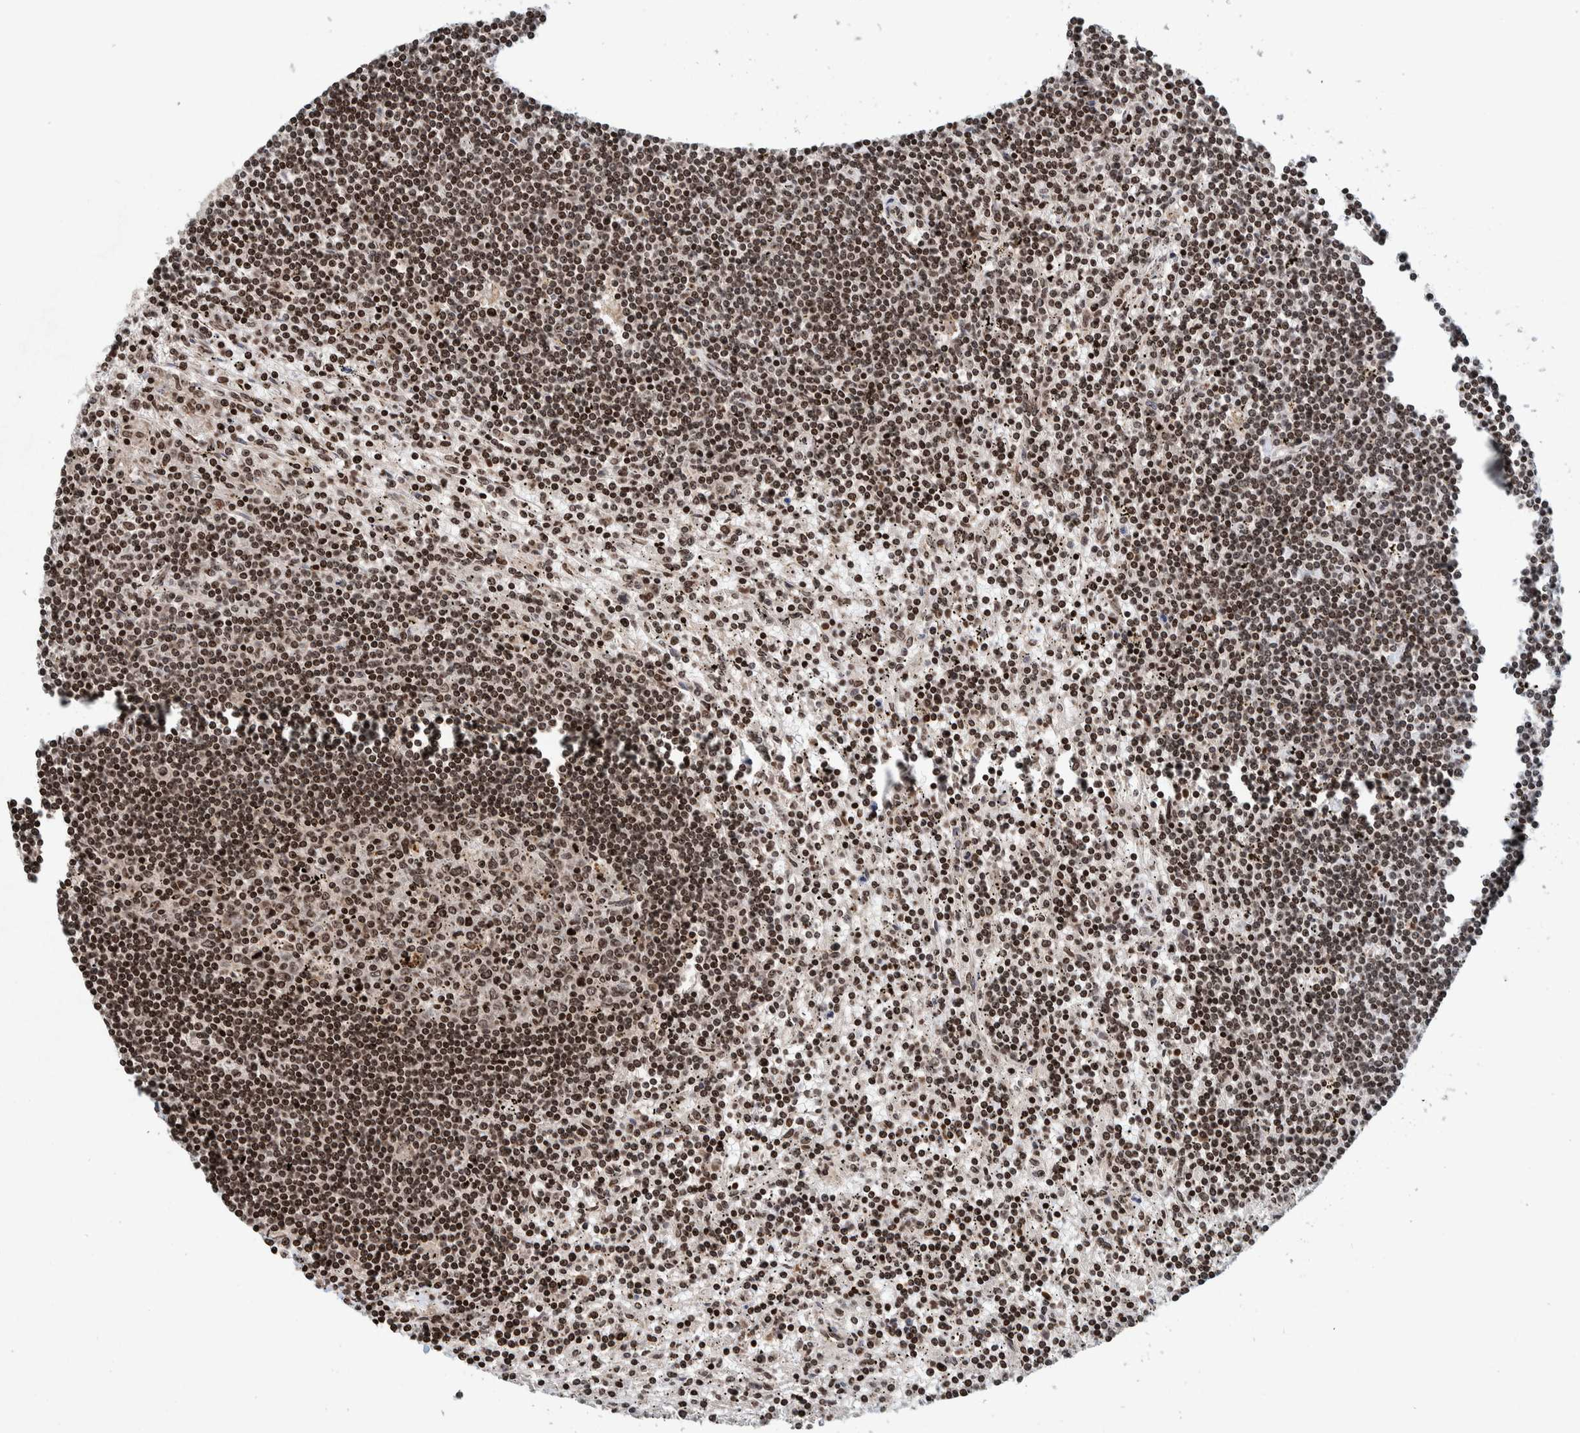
{"staining": {"intensity": "moderate", "quantity": ">75%", "location": "nuclear"}, "tissue": "lymphoma", "cell_type": "Tumor cells", "image_type": "cancer", "snomed": [{"axis": "morphology", "description": "Malignant lymphoma, non-Hodgkin's type, Low grade"}, {"axis": "topography", "description": "Spleen"}], "caption": "Immunohistochemical staining of human low-grade malignant lymphoma, non-Hodgkin's type reveals moderate nuclear protein positivity in approximately >75% of tumor cells. The staining was performed using DAB (3,3'-diaminobenzidine), with brown indicating positive protein expression. Nuclei are stained blue with hematoxylin.", "gene": "CCDC182", "patient": {"sex": "male", "age": 76}}